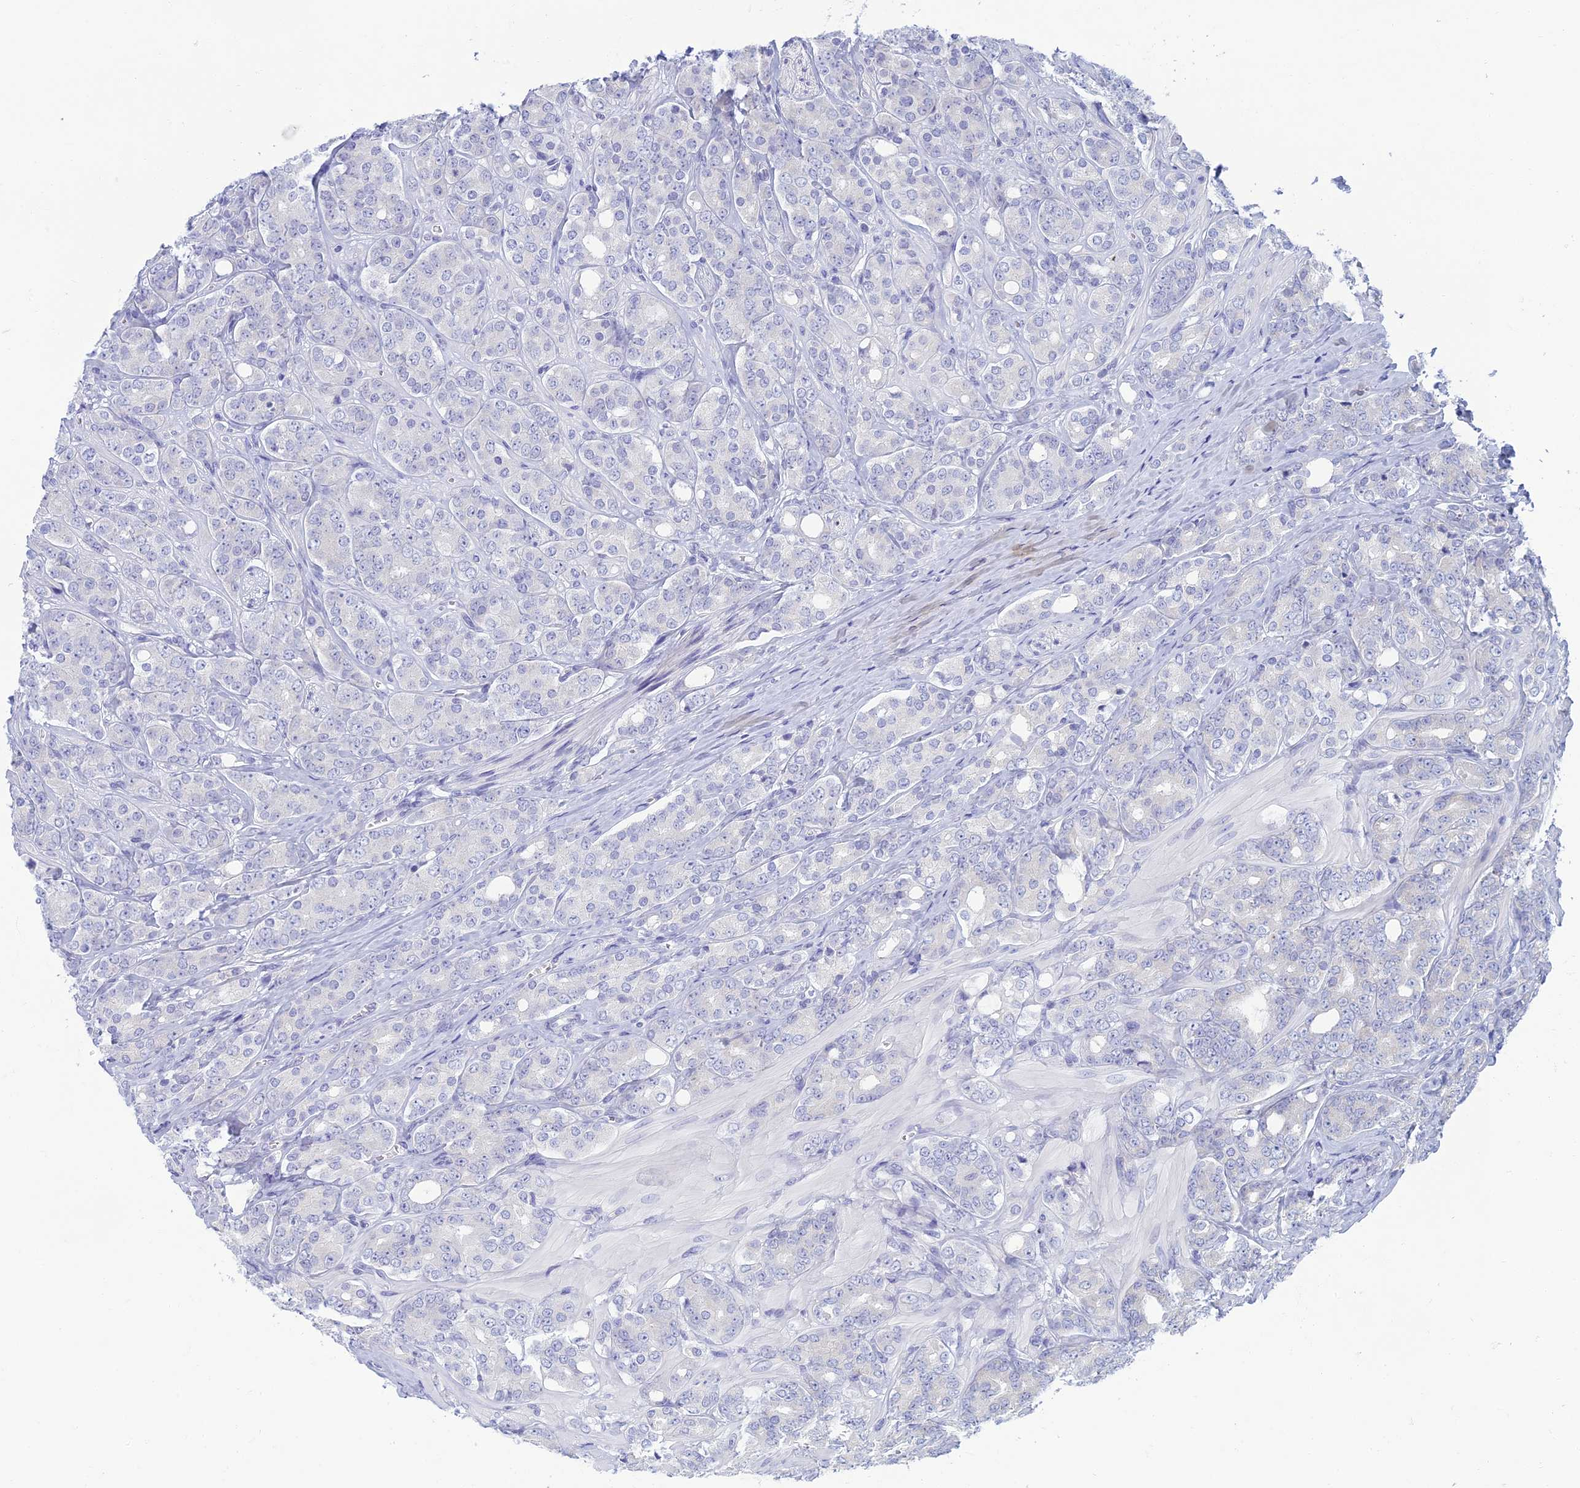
{"staining": {"intensity": "negative", "quantity": "none", "location": "none"}, "tissue": "prostate cancer", "cell_type": "Tumor cells", "image_type": "cancer", "snomed": [{"axis": "morphology", "description": "Adenocarcinoma, High grade"}, {"axis": "topography", "description": "Prostate"}], "caption": "There is no significant positivity in tumor cells of high-grade adenocarcinoma (prostate).", "gene": "SLC25A41", "patient": {"sex": "male", "age": 62}}